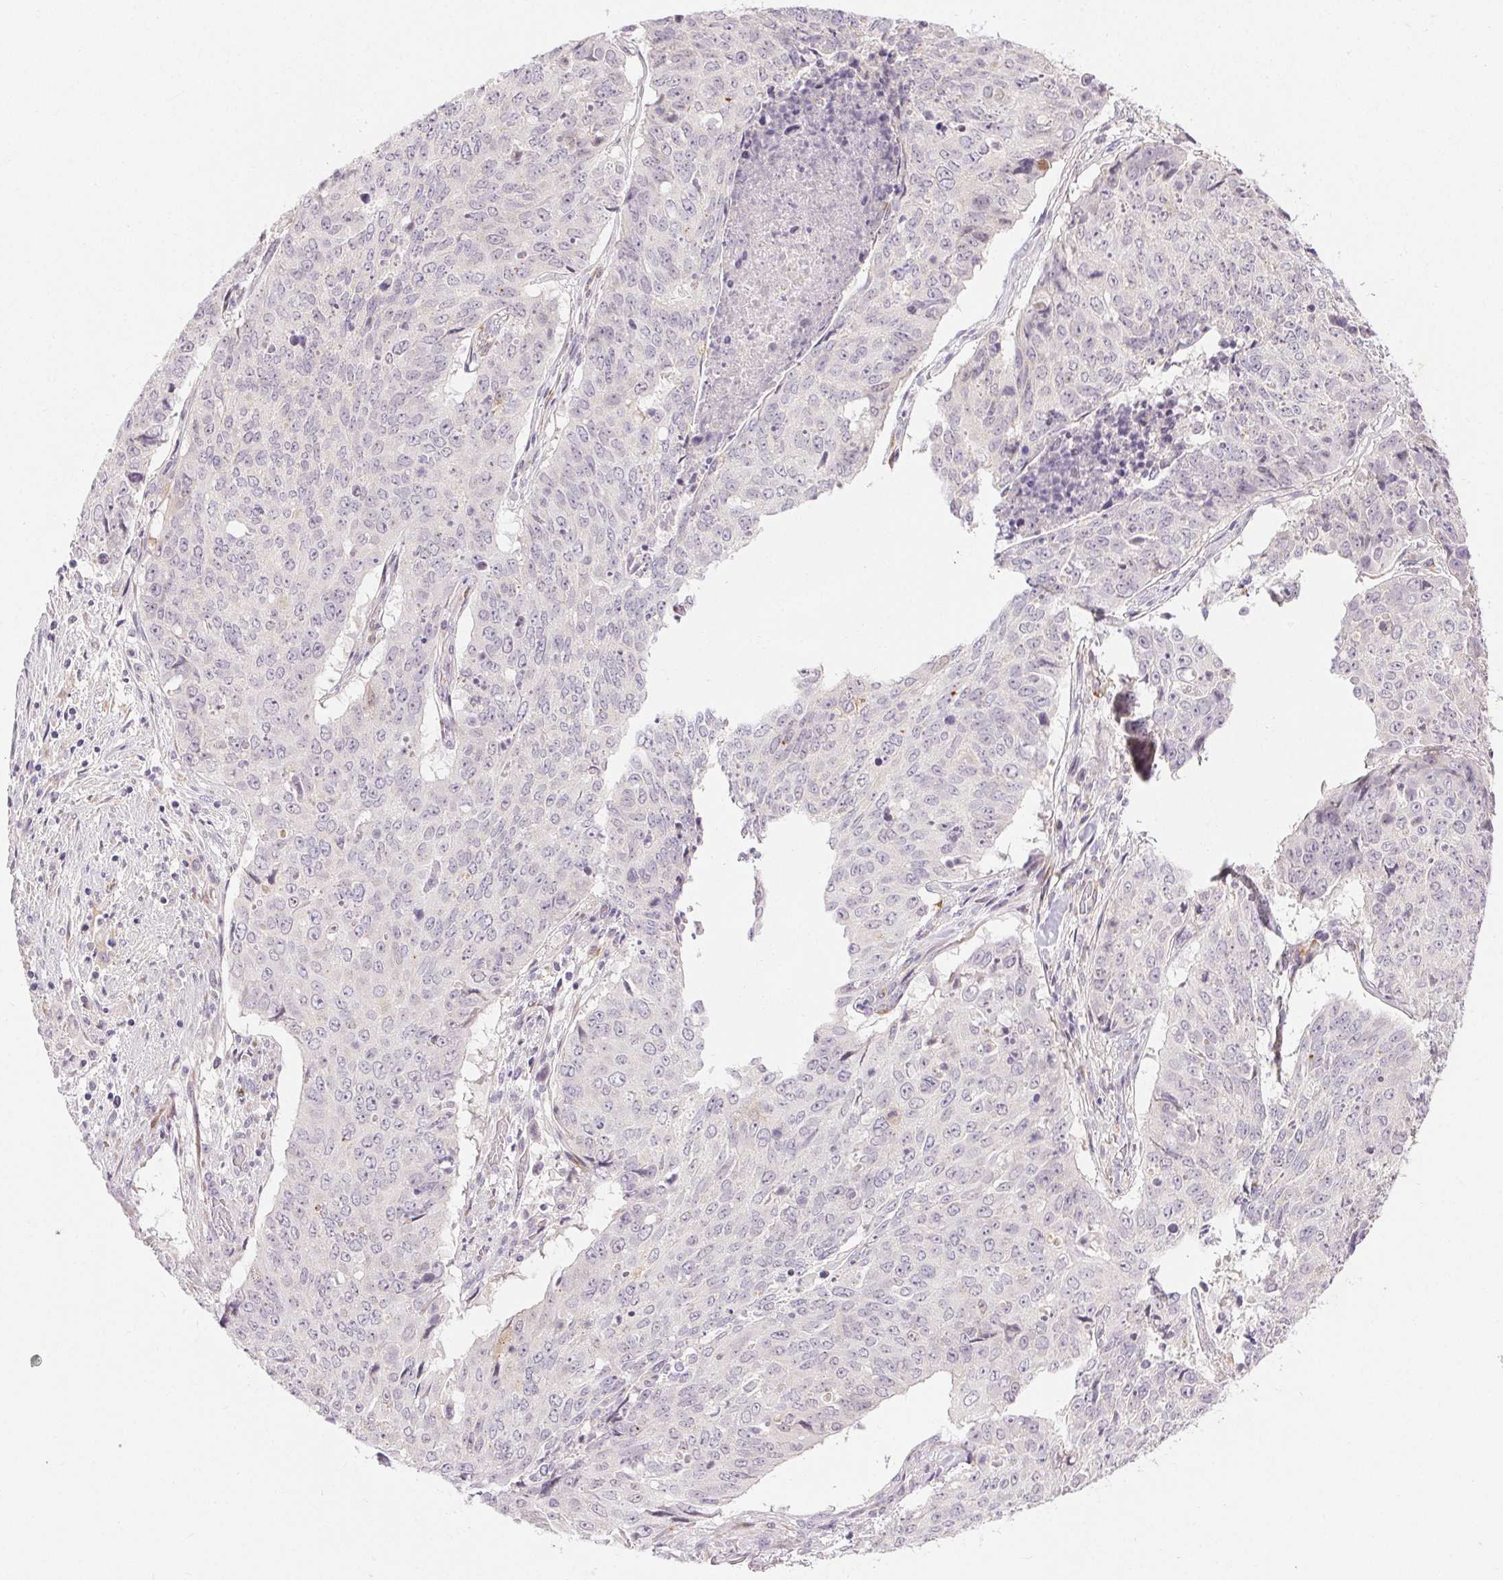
{"staining": {"intensity": "negative", "quantity": "none", "location": "none"}, "tissue": "lung cancer", "cell_type": "Tumor cells", "image_type": "cancer", "snomed": [{"axis": "morphology", "description": "Normal tissue, NOS"}, {"axis": "morphology", "description": "Squamous cell carcinoma, NOS"}, {"axis": "topography", "description": "Bronchus"}, {"axis": "topography", "description": "Lung"}], "caption": "This is an IHC micrograph of squamous cell carcinoma (lung). There is no expression in tumor cells.", "gene": "RPGRIP1", "patient": {"sex": "male", "age": 64}}